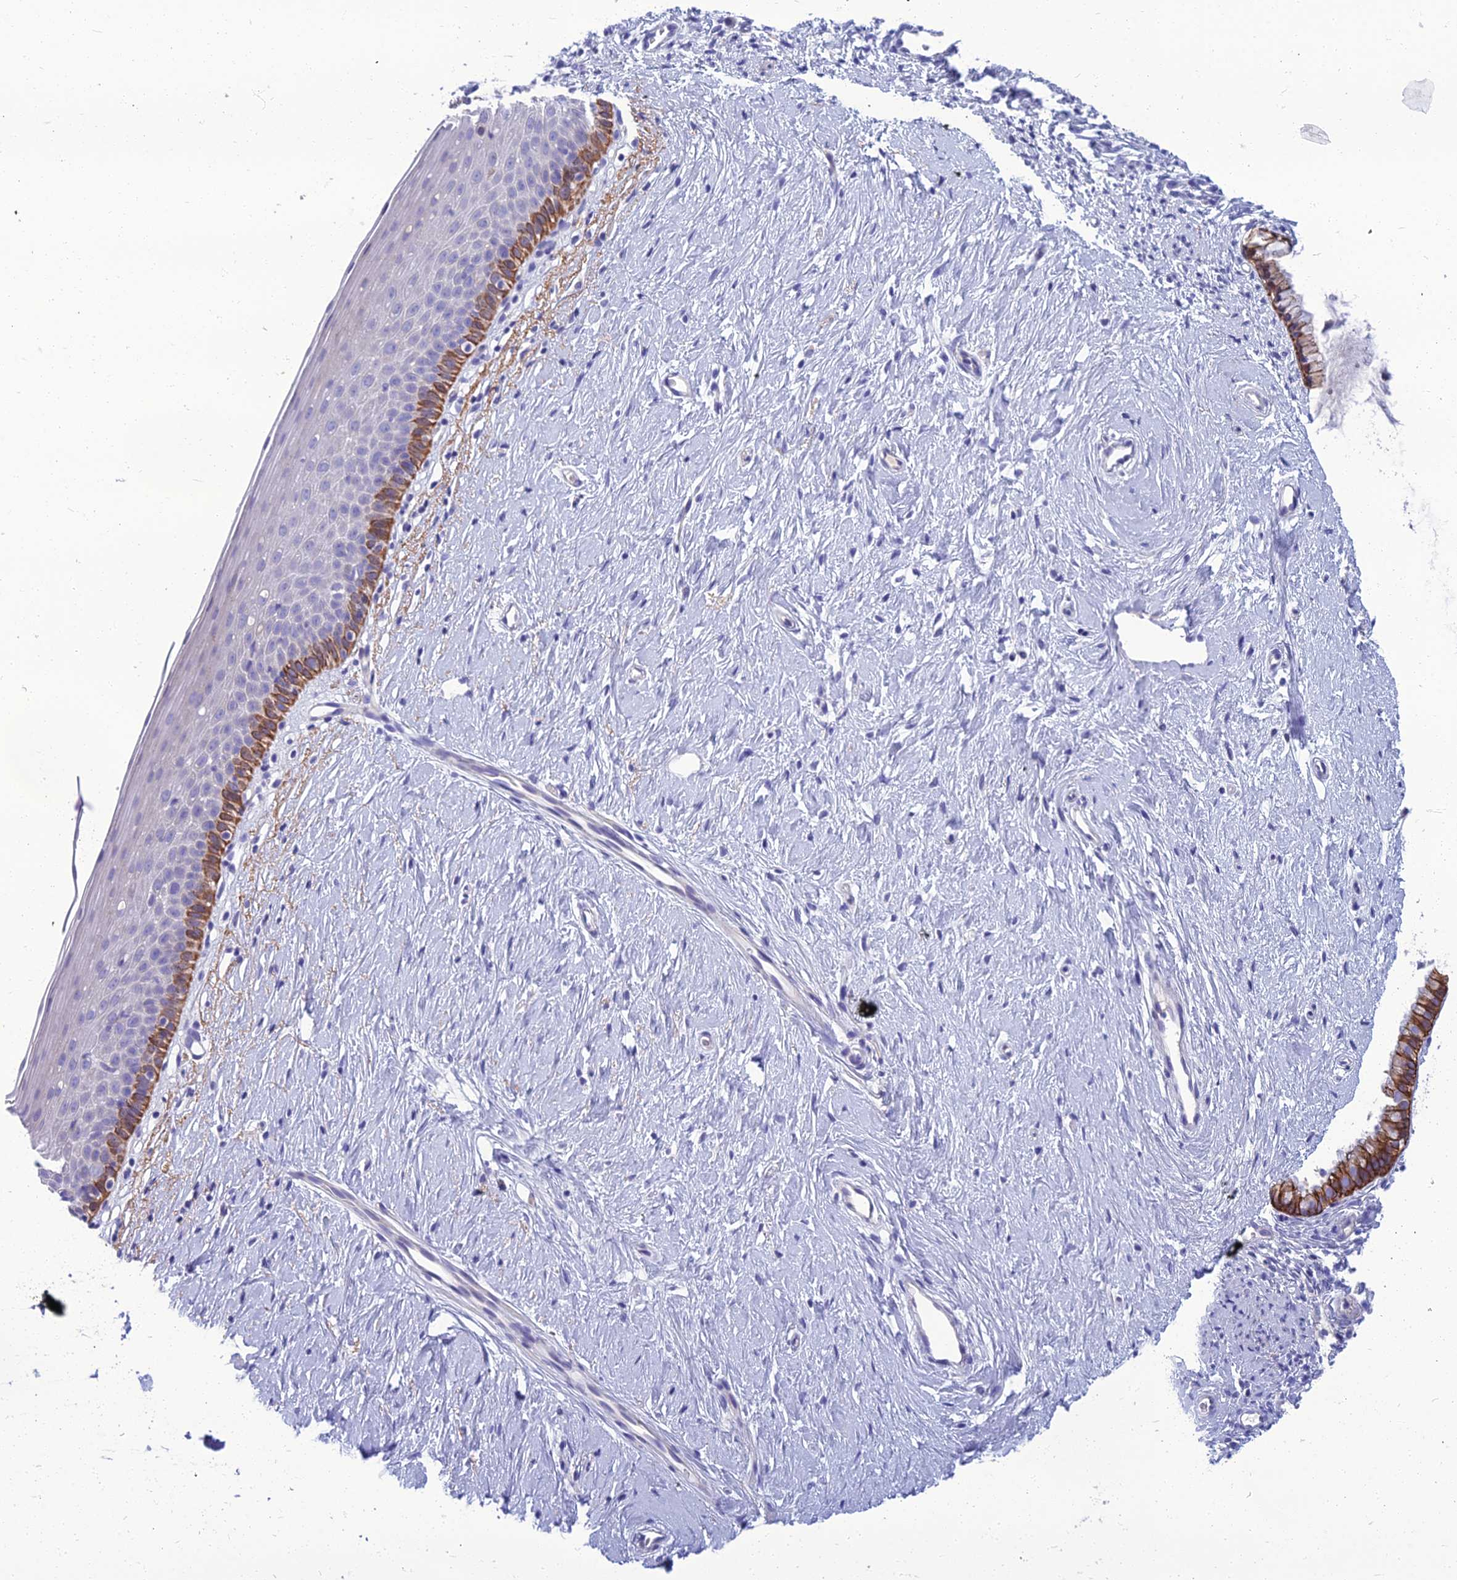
{"staining": {"intensity": "moderate", "quantity": ">75%", "location": "cytoplasmic/membranous"}, "tissue": "cervix", "cell_type": "Glandular cells", "image_type": "normal", "snomed": [{"axis": "morphology", "description": "Normal tissue, NOS"}, {"axis": "topography", "description": "Cervix"}], "caption": "IHC (DAB) staining of normal human cervix shows moderate cytoplasmic/membranous protein staining in about >75% of glandular cells. The staining is performed using DAB (3,3'-diaminobenzidine) brown chromogen to label protein expression. The nuclei are counter-stained blue using hematoxylin.", "gene": "SPTLC3", "patient": {"sex": "female", "age": 57}}